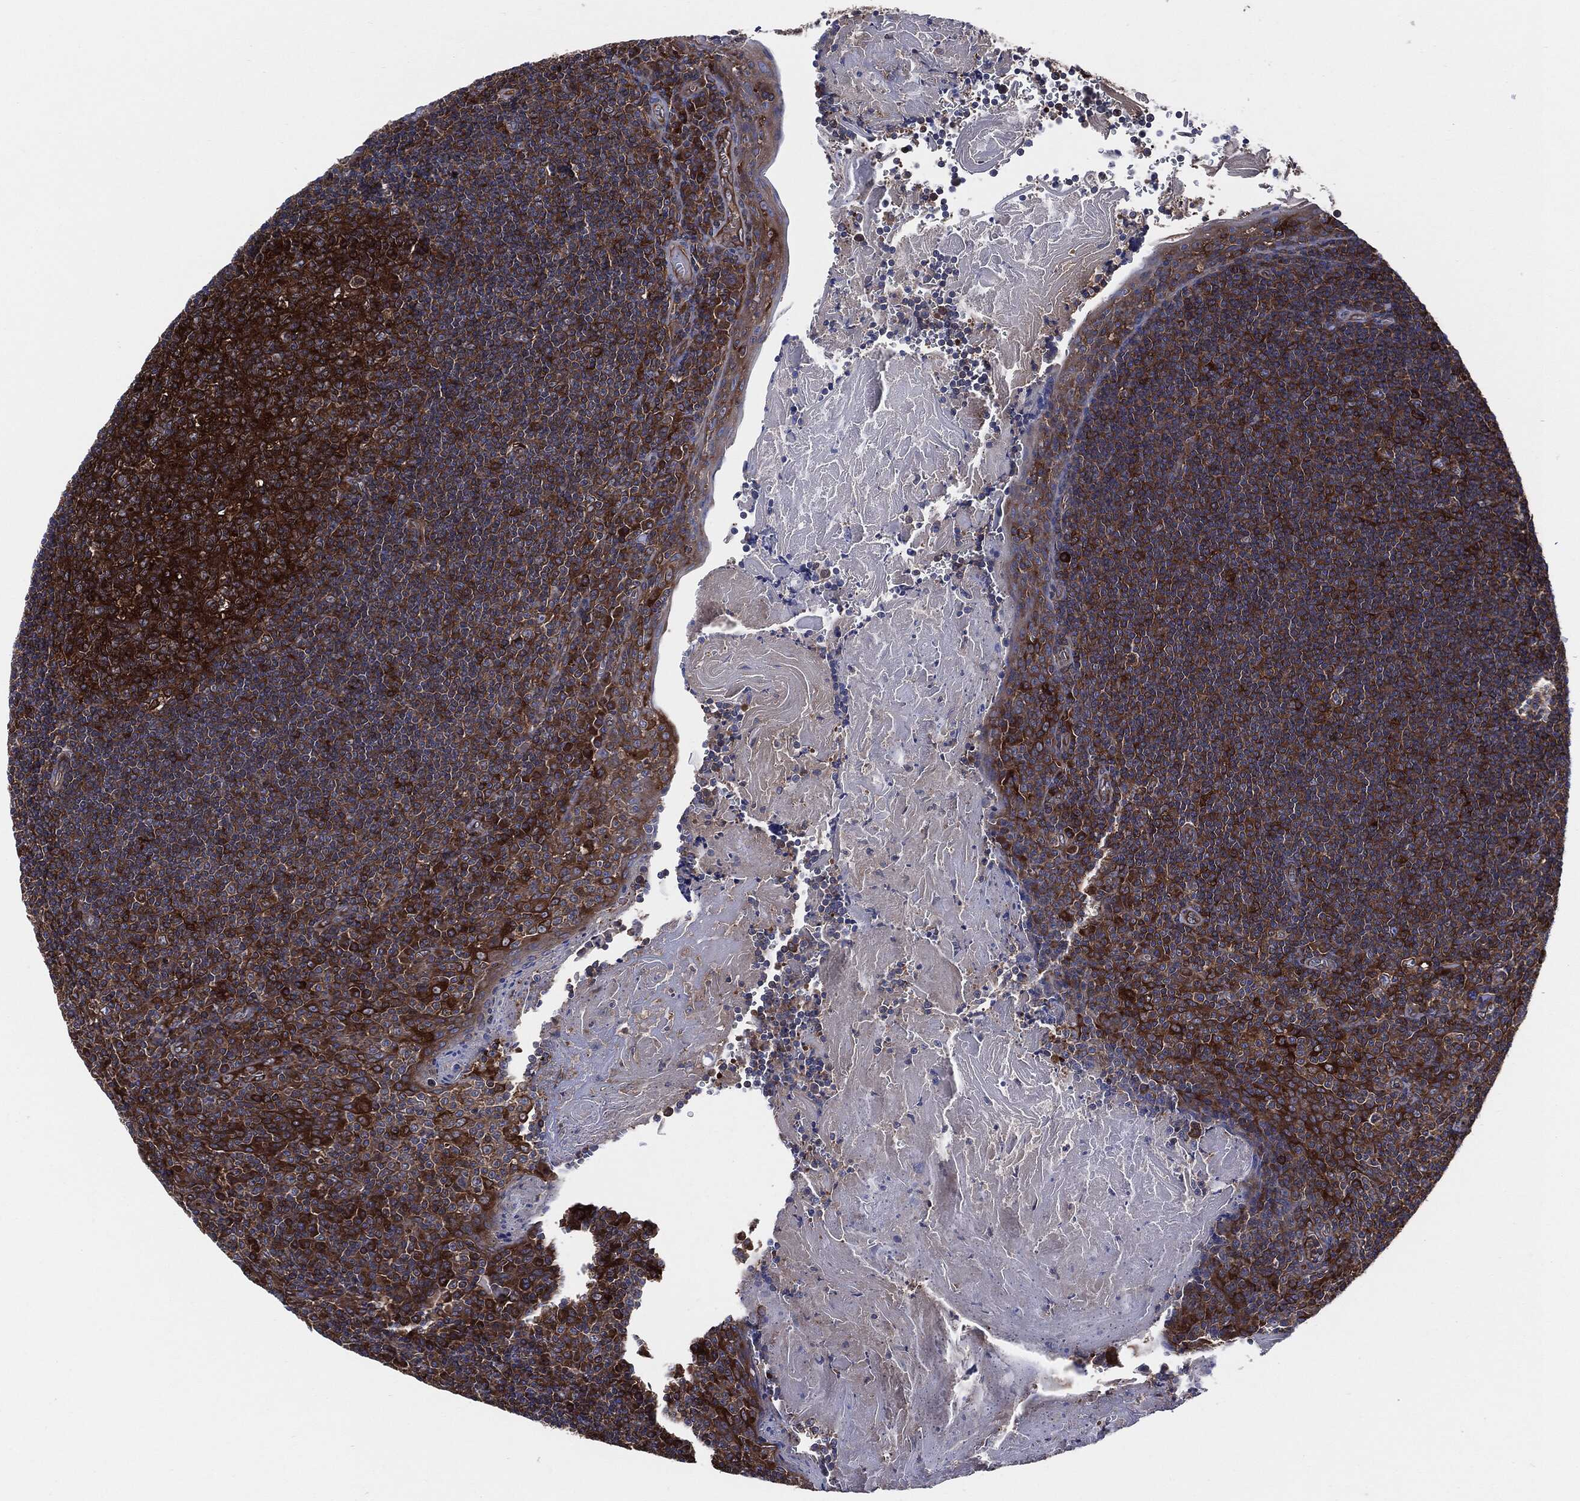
{"staining": {"intensity": "strong", "quantity": ">75%", "location": "cytoplasmic/membranous"}, "tissue": "tonsil", "cell_type": "Germinal center cells", "image_type": "normal", "snomed": [{"axis": "morphology", "description": "Normal tissue, NOS"}, {"axis": "morphology", "description": "Inflammation, NOS"}, {"axis": "topography", "description": "Tonsil"}], "caption": "Brown immunohistochemical staining in benign human tonsil demonstrates strong cytoplasmic/membranous positivity in about >75% of germinal center cells.", "gene": "XPNPEP1", "patient": {"sex": "female", "age": 31}}